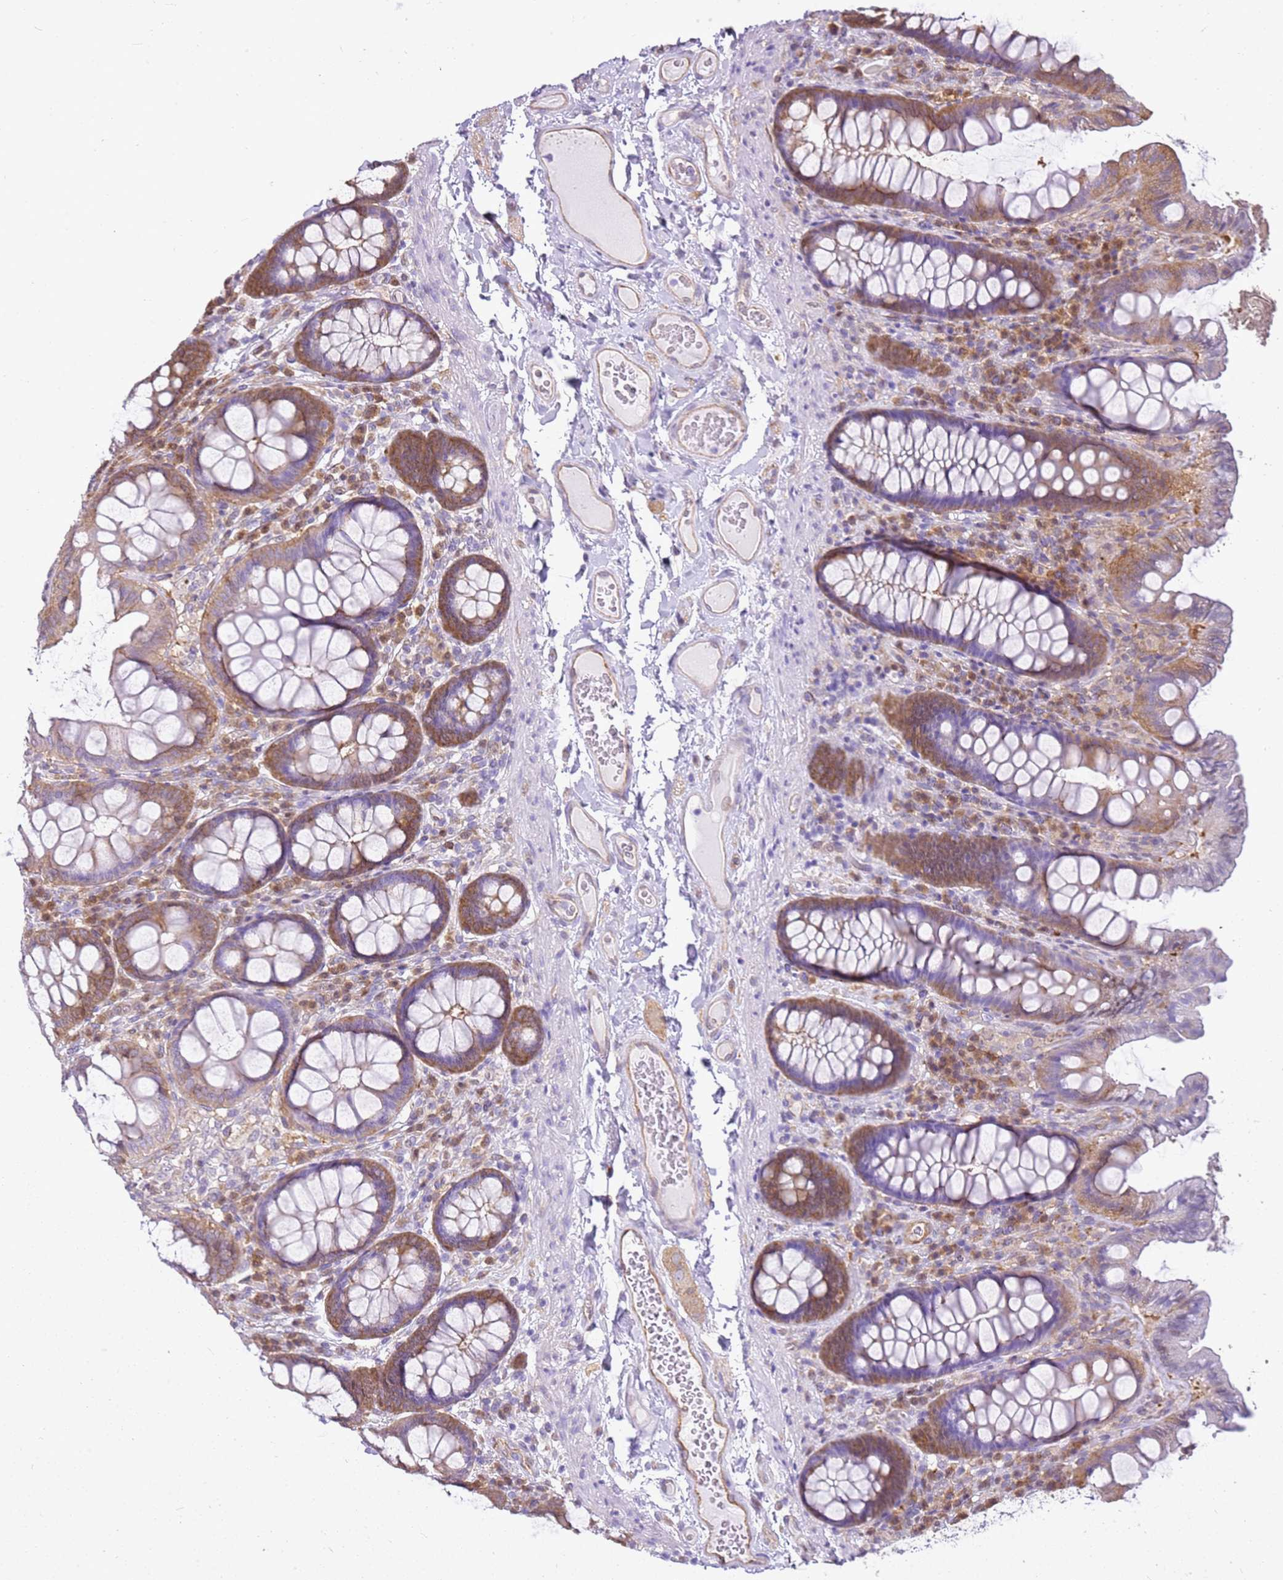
{"staining": {"intensity": "weak", "quantity": ">75%", "location": "cytoplasmic/membranous"}, "tissue": "colon", "cell_type": "Endothelial cells", "image_type": "normal", "snomed": [{"axis": "morphology", "description": "Normal tissue, NOS"}, {"axis": "topography", "description": "Colon"}], "caption": "Immunohistochemical staining of unremarkable colon reveals low levels of weak cytoplasmic/membranous expression in approximately >75% of endothelial cells.", "gene": "YWHAE", "patient": {"sex": "male", "age": 84}}